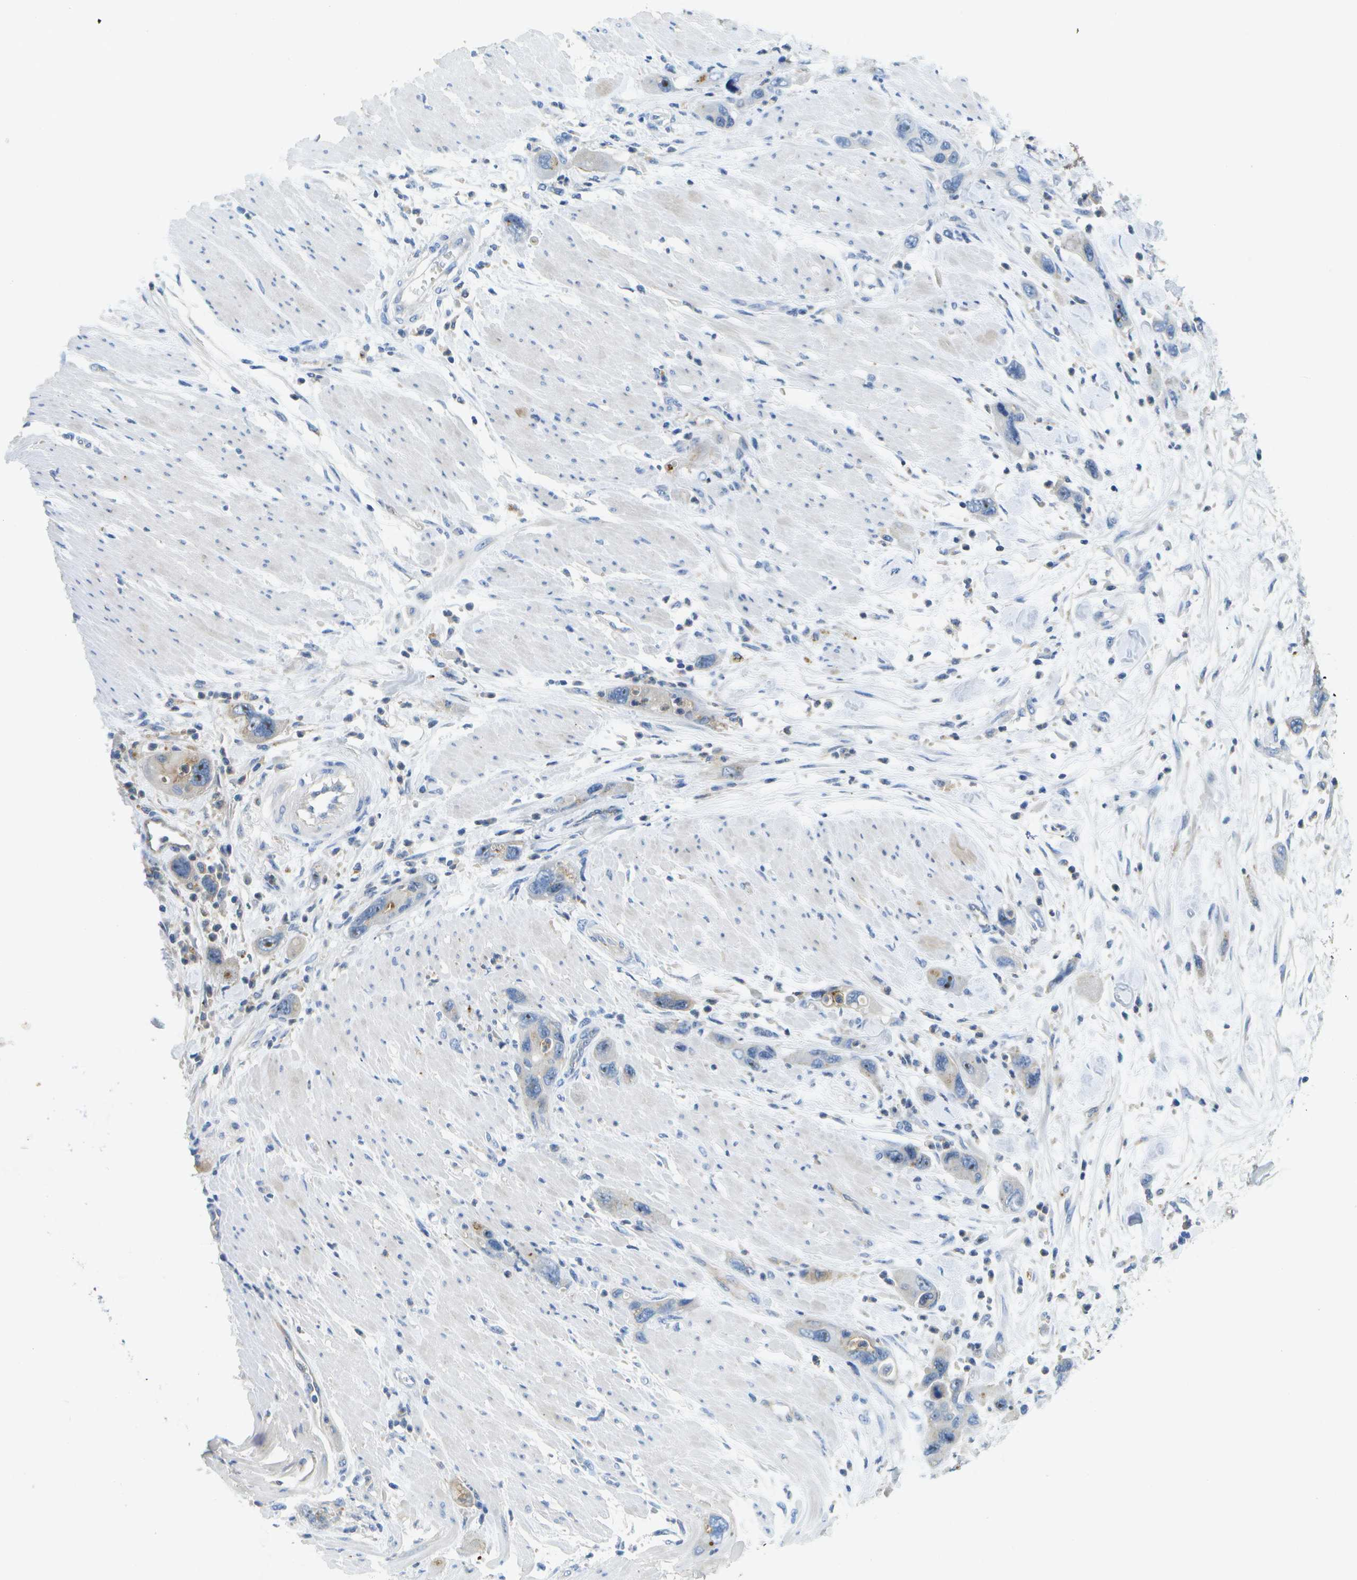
{"staining": {"intensity": "weak", "quantity": "<25%", "location": "cytoplasmic/membranous"}, "tissue": "pancreatic cancer", "cell_type": "Tumor cells", "image_type": "cancer", "snomed": [{"axis": "morphology", "description": "Normal tissue, NOS"}, {"axis": "morphology", "description": "Adenocarcinoma, NOS"}, {"axis": "topography", "description": "Pancreas"}], "caption": "A histopathology image of pancreatic adenocarcinoma stained for a protein shows no brown staining in tumor cells.", "gene": "LIPG", "patient": {"sex": "female", "age": 71}}